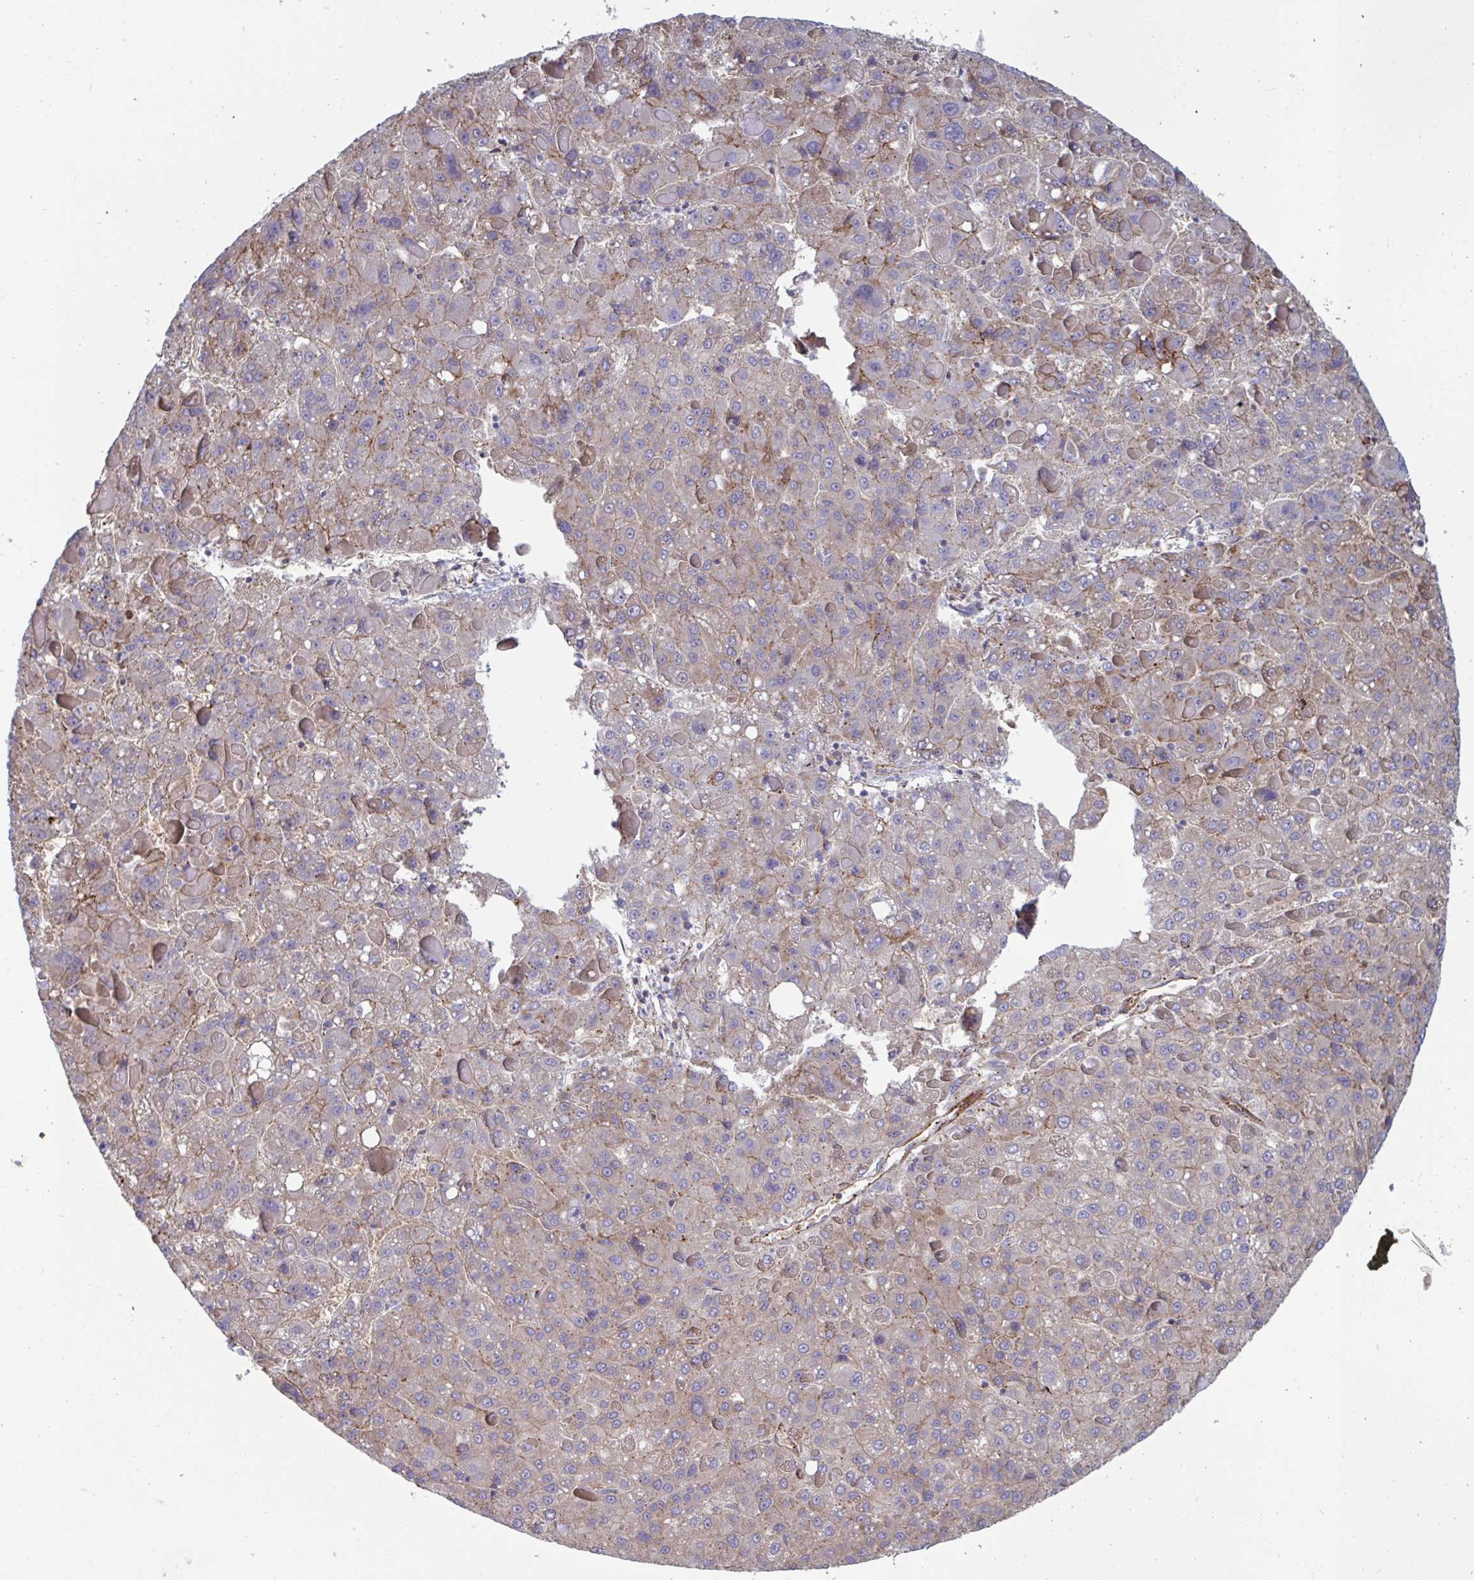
{"staining": {"intensity": "weak", "quantity": "<25%", "location": "cytoplasmic/membranous"}, "tissue": "liver cancer", "cell_type": "Tumor cells", "image_type": "cancer", "snomed": [{"axis": "morphology", "description": "Carcinoma, Hepatocellular, NOS"}, {"axis": "topography", "description": "Liver"}], "caption": "High magnification brightfield microscopy of hepatocellular carcinoma (liver) stained with DAB (brown) and counterstained with hematoxylin (blue): tumor cells show no significant staining.", "gene": "SLC9A6", "patient": {"sex": "female", "age": 82}}